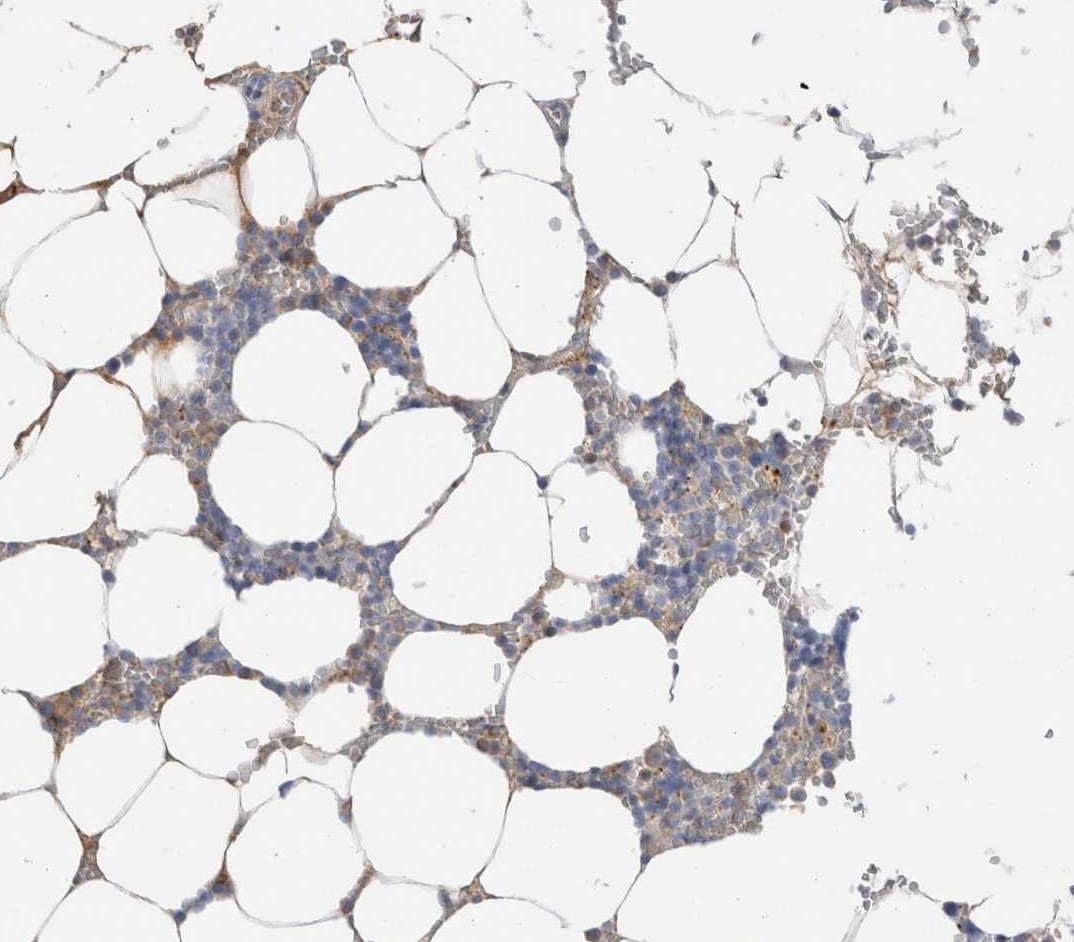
{"staining": {"intensity": "moderate", "quantity": "<25%", "location": "cytoplasmic/membranous"}, "tissue": "bone marrow", "cell_type": "Hematopoietic cells", "image_type": "normal", "snomed": [{"axis": "morphology", "description": "Normal tissue, NOS"}, {"axis": "topography", "description": "Bone marrow"}], "caption": "Moderate cytoplasmic/membranous expression for a protein is appreciated in approximately <25% of hematopoietic cells of normal bone marrow using IHC.", "gene": "ECHDC2", "patient": {"sex": "male", "age": 70}}